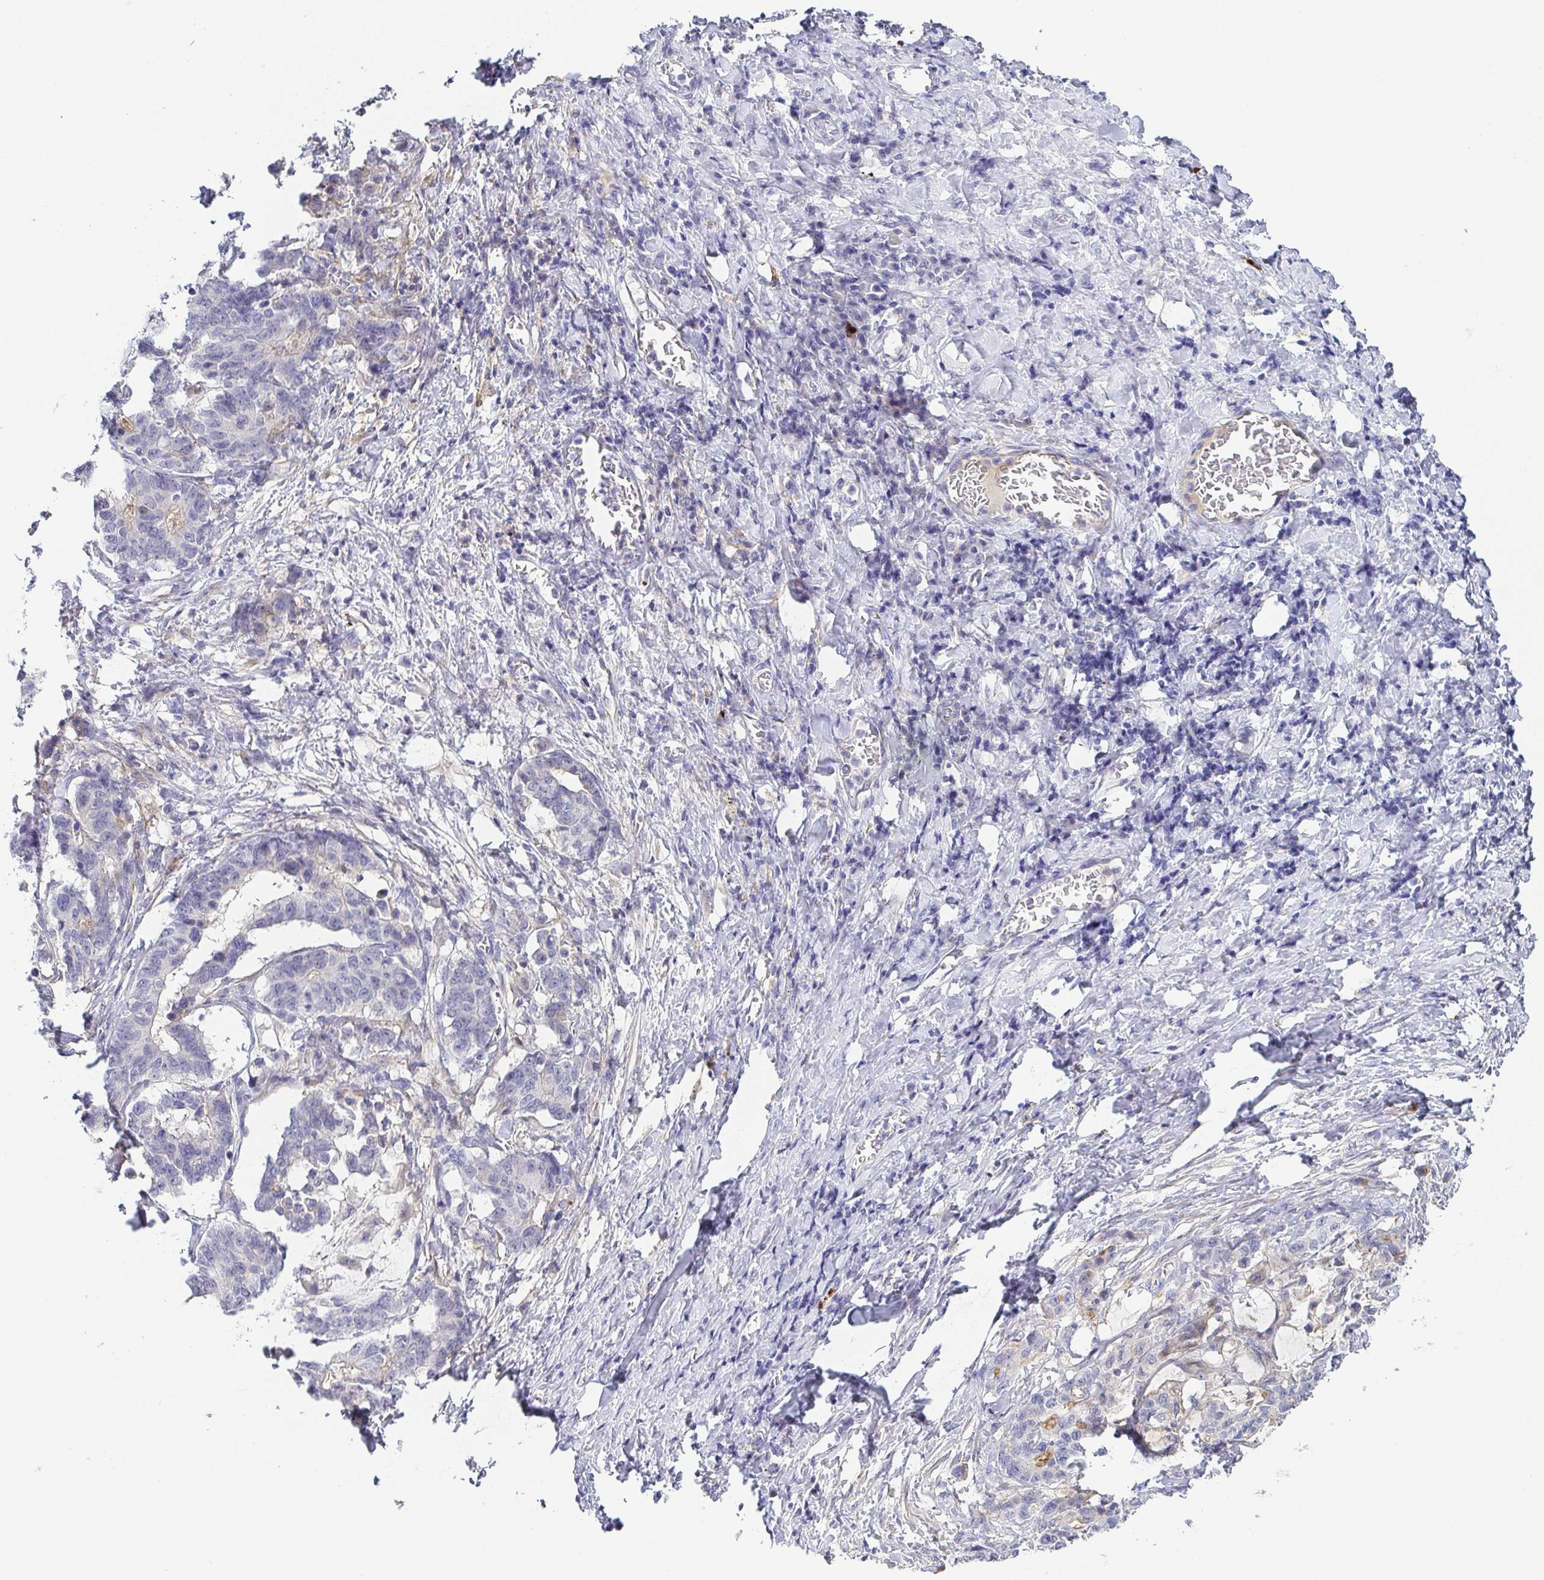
{"staining": {"intensity": "negative", "quantity": "none", "location": "none"}, "tissue": "stomach cancer", "cell_type": "Tumor cells", "image_type": "cancer", "snomed": [{"axis": "morphology", "description": "Normal tissue, NOS"}, {"axis": "morphology", "description": "Adenocarcinoma, NOS"}, {"axis": "topography", "description": "Stomach"}], "caption": "Immunohistochemistry histopathology image of neoplastic tissue: human stomach cancer stained with DAB (3,3'-diaminobenzidine) displays no significant protein staining in tumor cells. (Brightfield microscopy of DAB immunohistochemistry (IHC) at high magnification).", "gene": "RNASE7", "patient": {"sex": "female", "age": 64}}